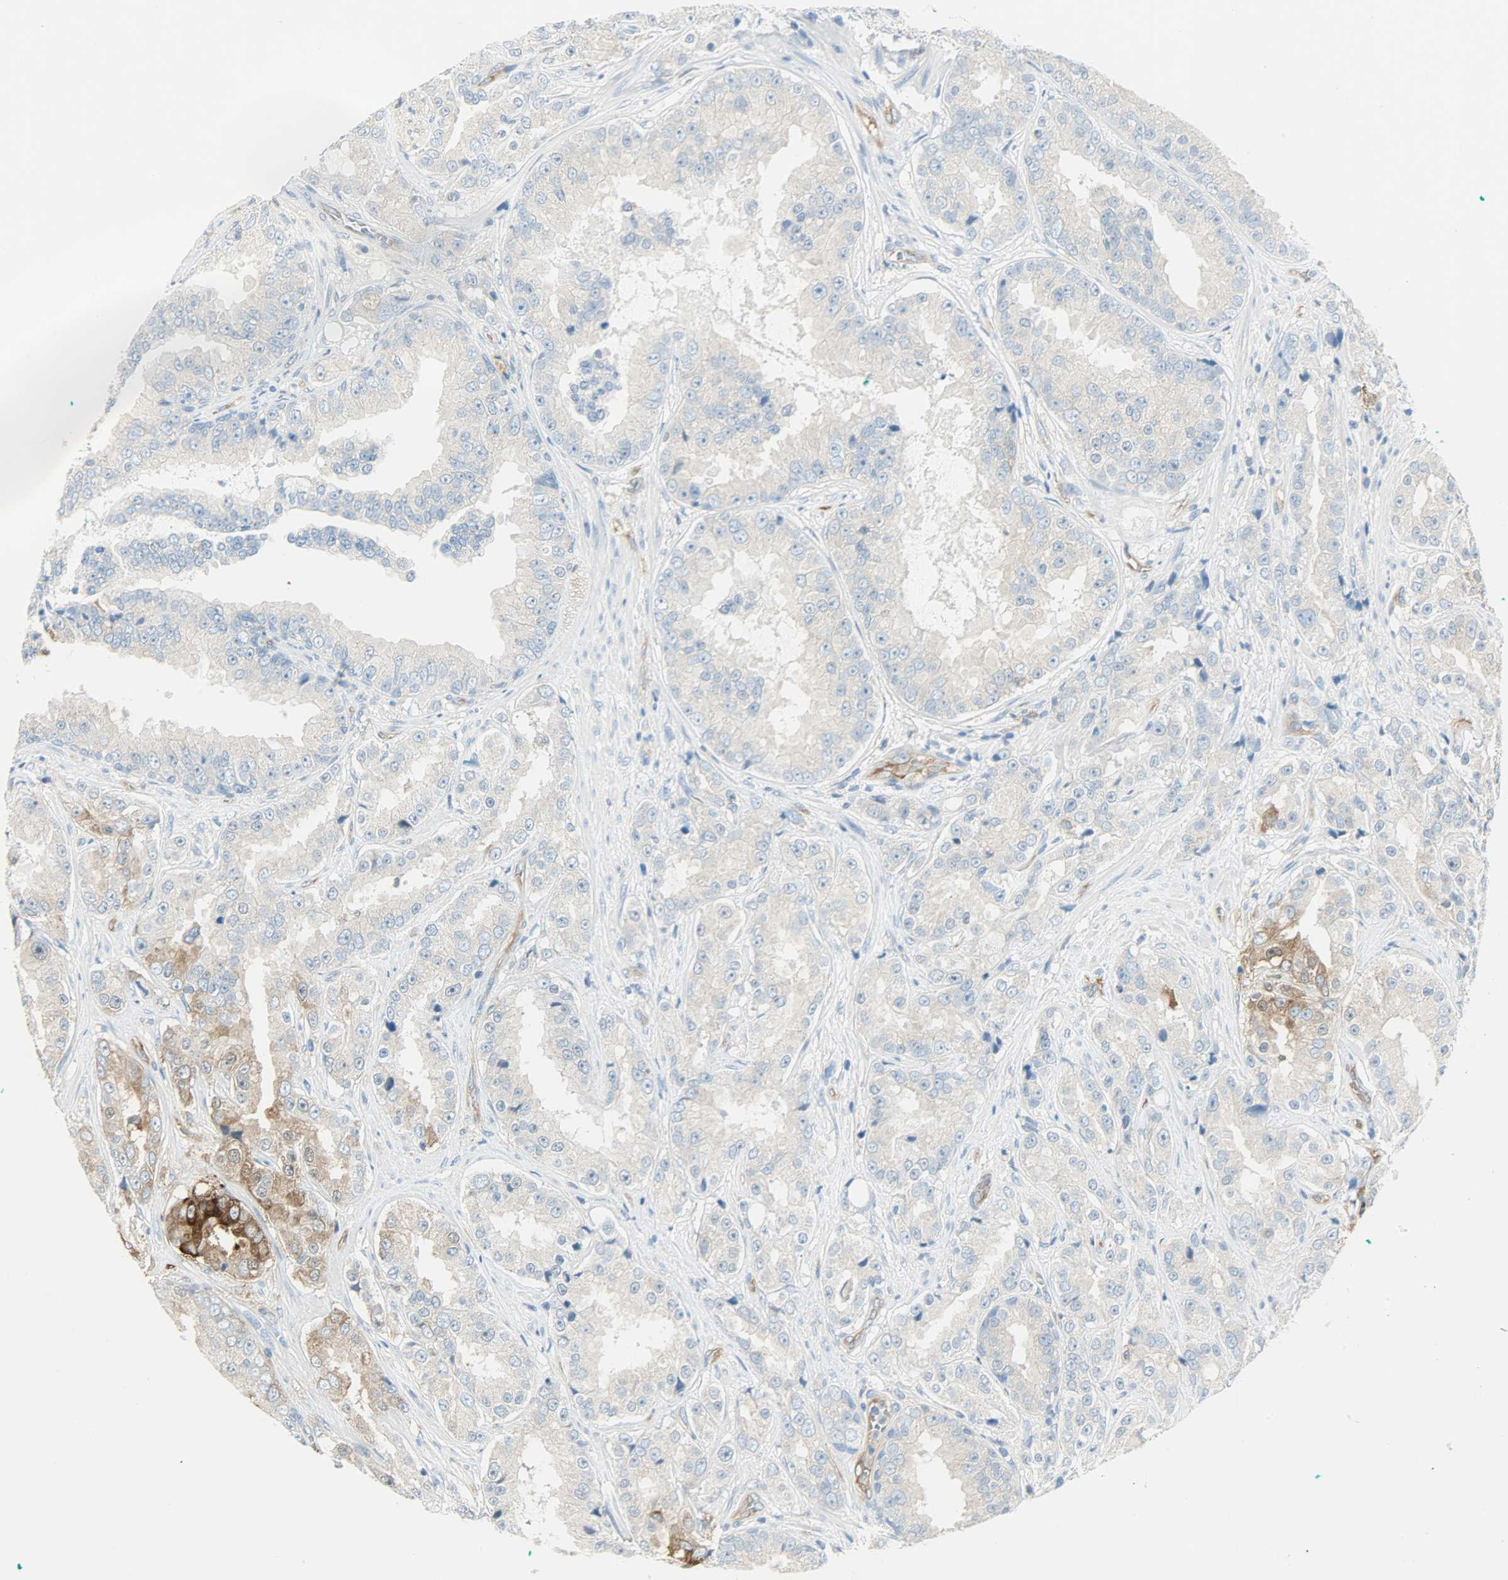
{"staining": {"intensity": "moderate", "quantity": "<25%", "location": "cytoplasmic/membranous"}, "tissue": "prostate cancer", "cell_type": "Tumor cells", "image_type": "cancer", "snomed": [{"axis": "morphology", "description": "Adenocarcinoma, High grade"}, {"axis": "topography", "description": "Prostate"}], "caption": "IHC (DAB (3,3'-diaminobenzidine)) staining of high-grade adenocarcinoma (prostate) demonstrates moderate cytoplasmic/membranous protein positivity in about <25% of tumor cells. The protein of interest is shown in brown color, while the nuclei are stained blue.", "gene": "WARS1", "patient": {"sex": "male", "age": 73}}